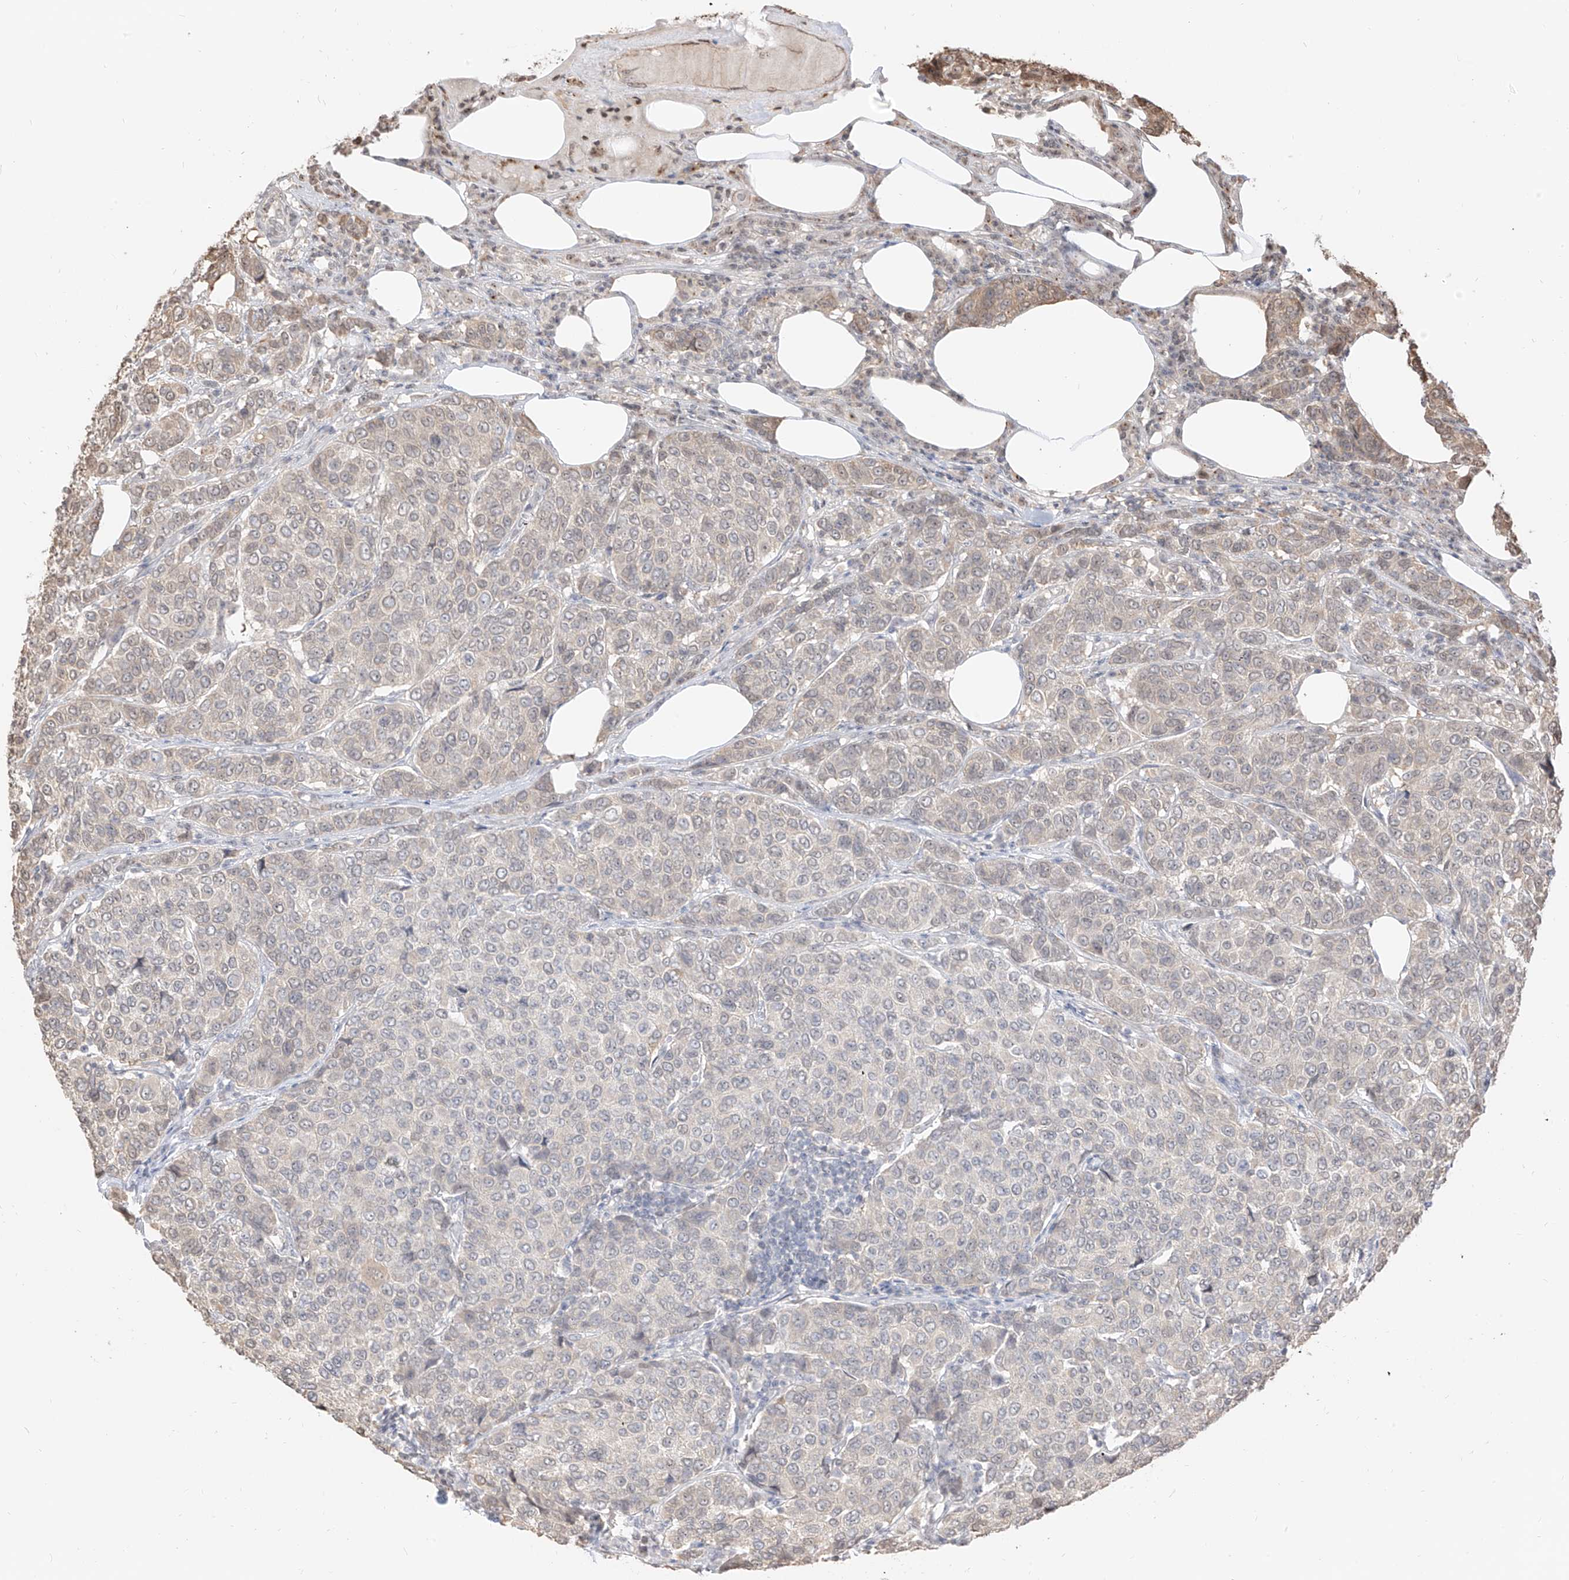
{"staining": {"intensity": "weak", "quantity": "<25%", "location": "cytoplasmic/membranous"}, "tissue": "breast cancer", "cell_type": "Tumor cells", "image_type": "cancer", "snomed": [{"axis": "morphology", "description": "Duct carcinoma"}, {"axis": "topography", "description": "Breast"}], "caption": "Immunohistochemical staining of human breast cancer demonstrates no significant staining in tumor cells.", "gene": "VMP1", "patient": {"sex": "female", "age": 55}}